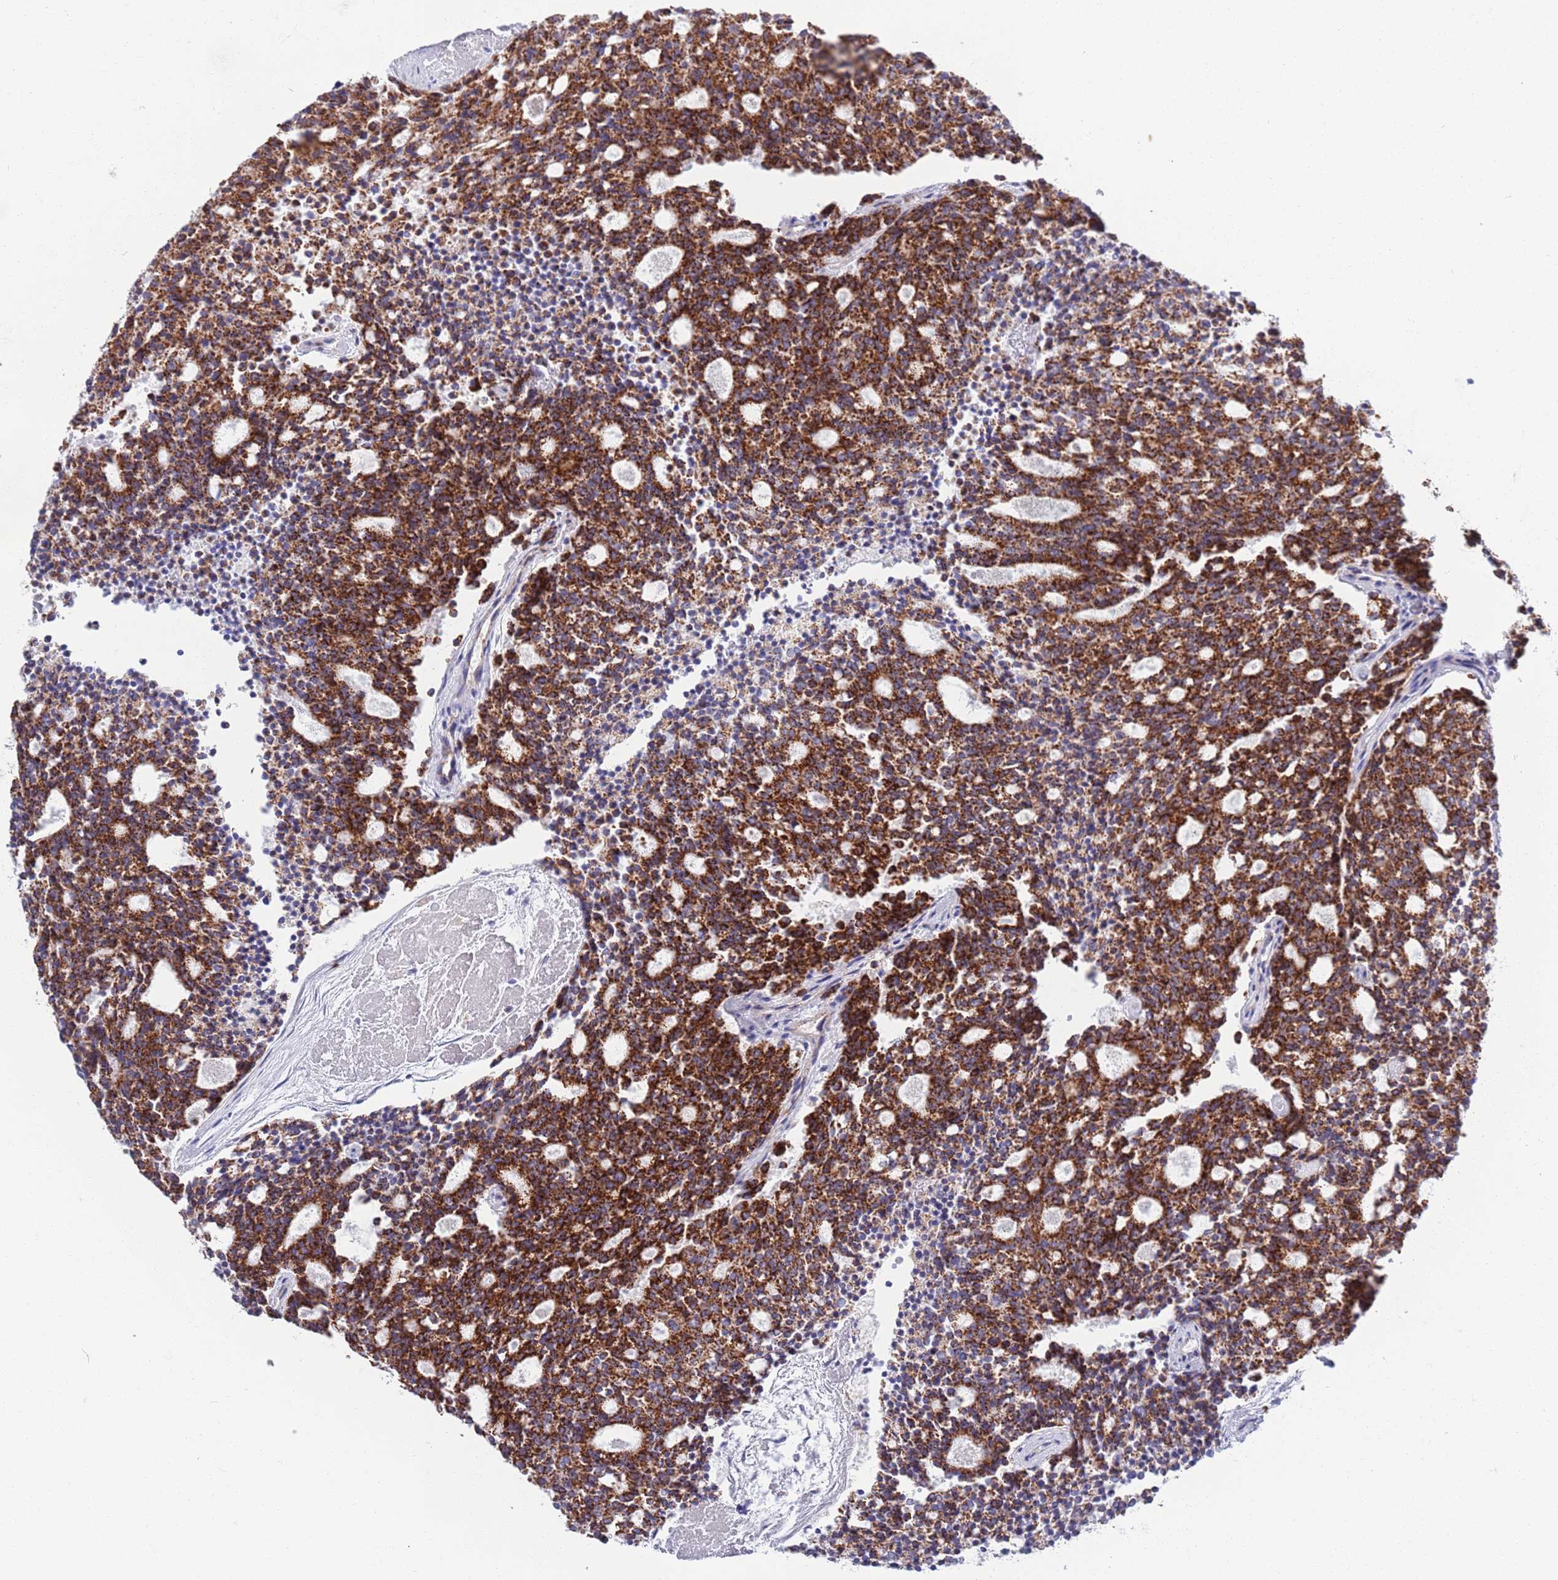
{"staining": {"intensity": "strong", "quantity": ">75%", "location": "cytoplasmic/membranous"}, "tissue": "carcinoid", "cell_type": "Tumor cells", "image_type": "cancer", "snomed": [{"axis": "morphology", "description": "Carcinoid, malignant, NOS"}, {"axis": "topography", "description": "Pancreas"}], "caption": "Immunohistochemistry histopathology image of neoplastic tissue: human carcinoid stained using immunohistochemistry shows high levels of strong protein expression localized specifically in the cytoplasmic/membranous of tumor cells, appearing as a cytoplasmic/membranous brown color.", "gene": "EMC8", "patient": {"sex": "female", "age": 54}}